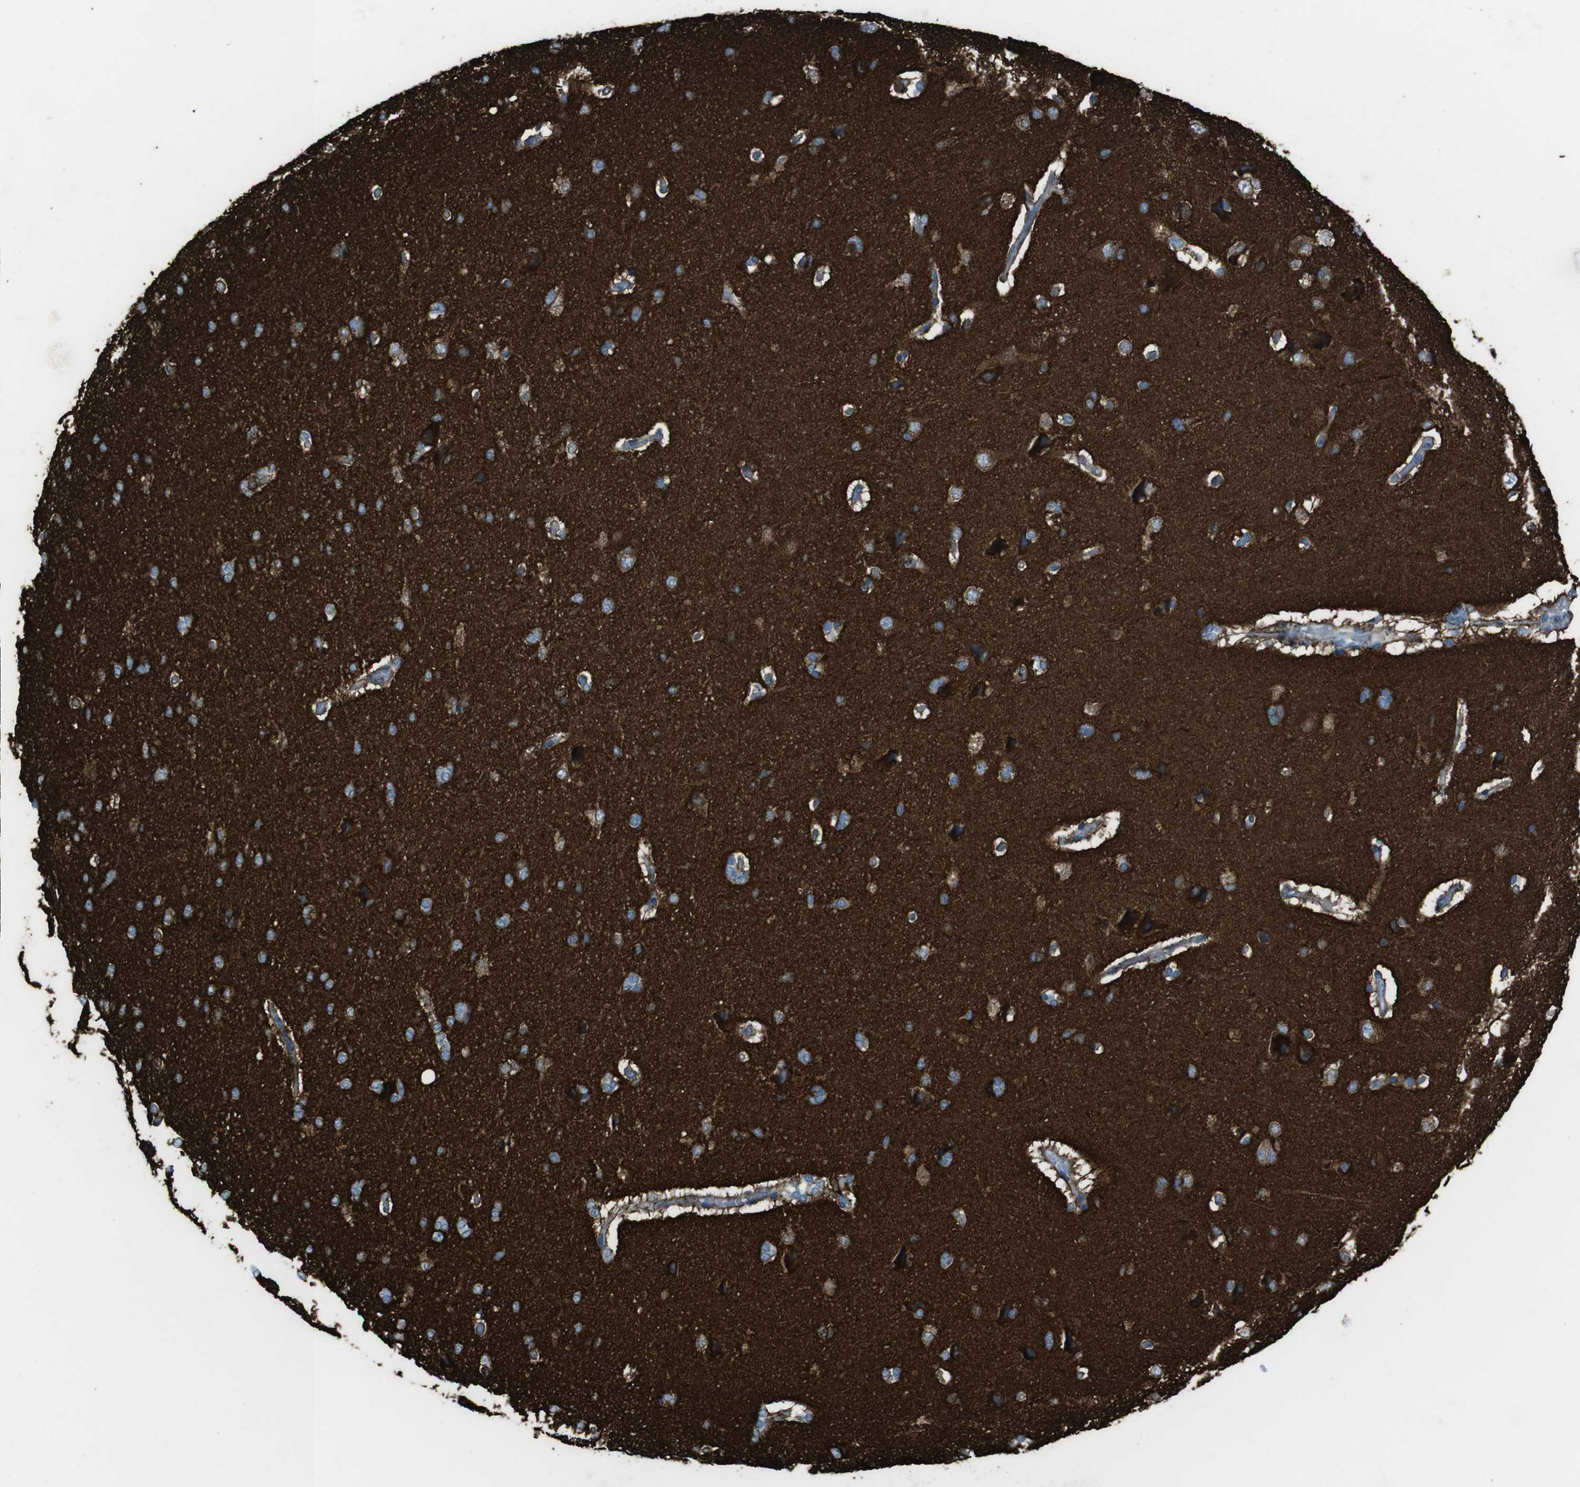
{"staining": {"intensity": "negative", "quantity": "none", "location": "none"}, "tissue": "cerebral cortex", "cell_type": "Endothelial cells", "image_type": "normal", "snomed": [{"axis": "morphology", "description": "Normal tissue, NOS"}, {"axis": "topography", "description": "Cerebral cortex"}], "caption": "Protein analysis of benign cerebral cortex shows no significant expression in endothelial cells.", "gene": "TUBB2A", "patient": {"sex": "male", "age": 62}}